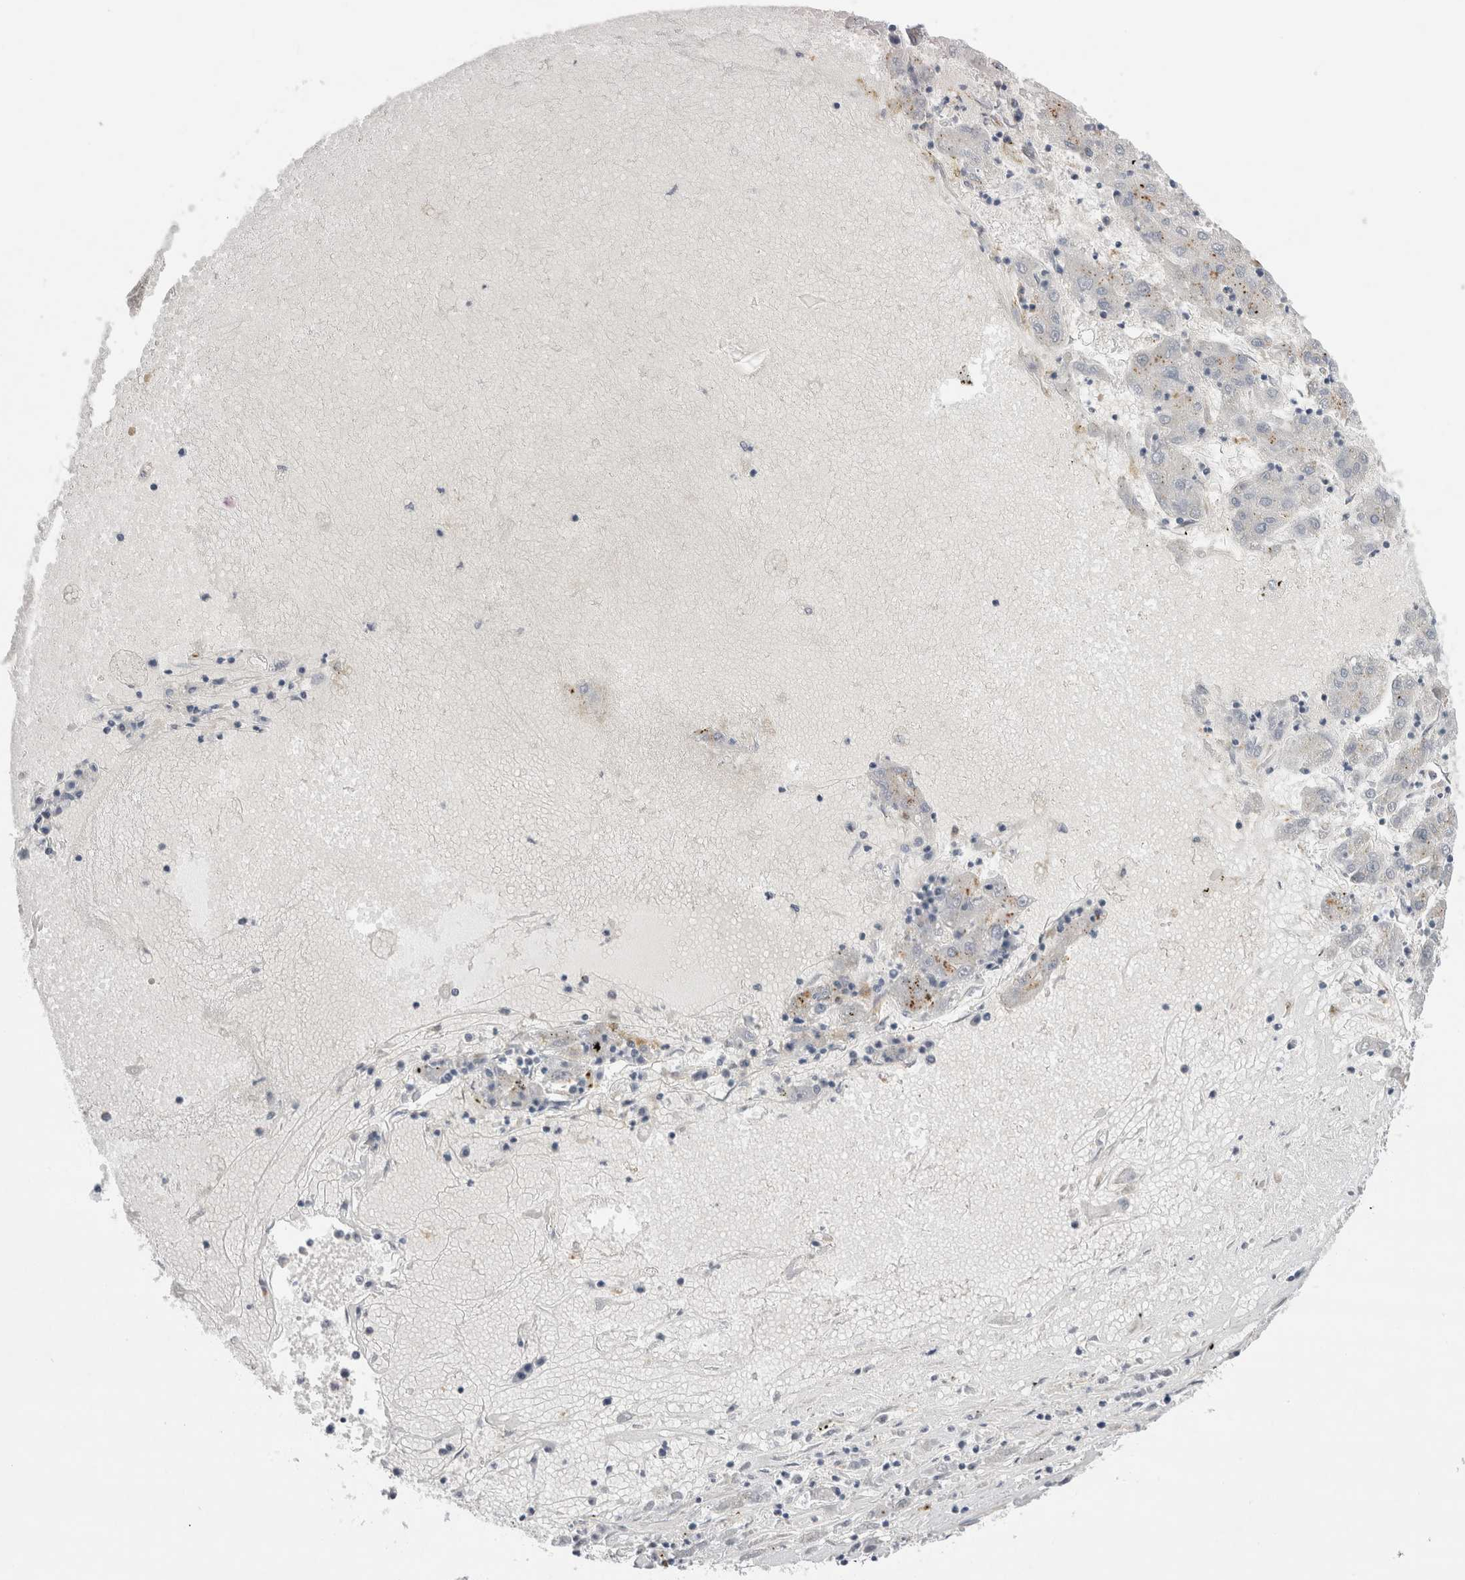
{"staining": {"intensity": "negative", "quantity": "none", "location": "none"}, "tissue": "liver cancer", "cell_type": "Tumor cells", "image_type": "cancer", "snomed": [{"axis": "morphology", "description": "Carcinoma, Hepatocellular, NOS"}, {"axis": "topography", "description": "Liver"}], "caption": "Tumor cells are negative for brown protein staining in hepatocellular carcinoma (liver).", "gene": "GAA", "patient": {"sex": "male", "age": 72}}